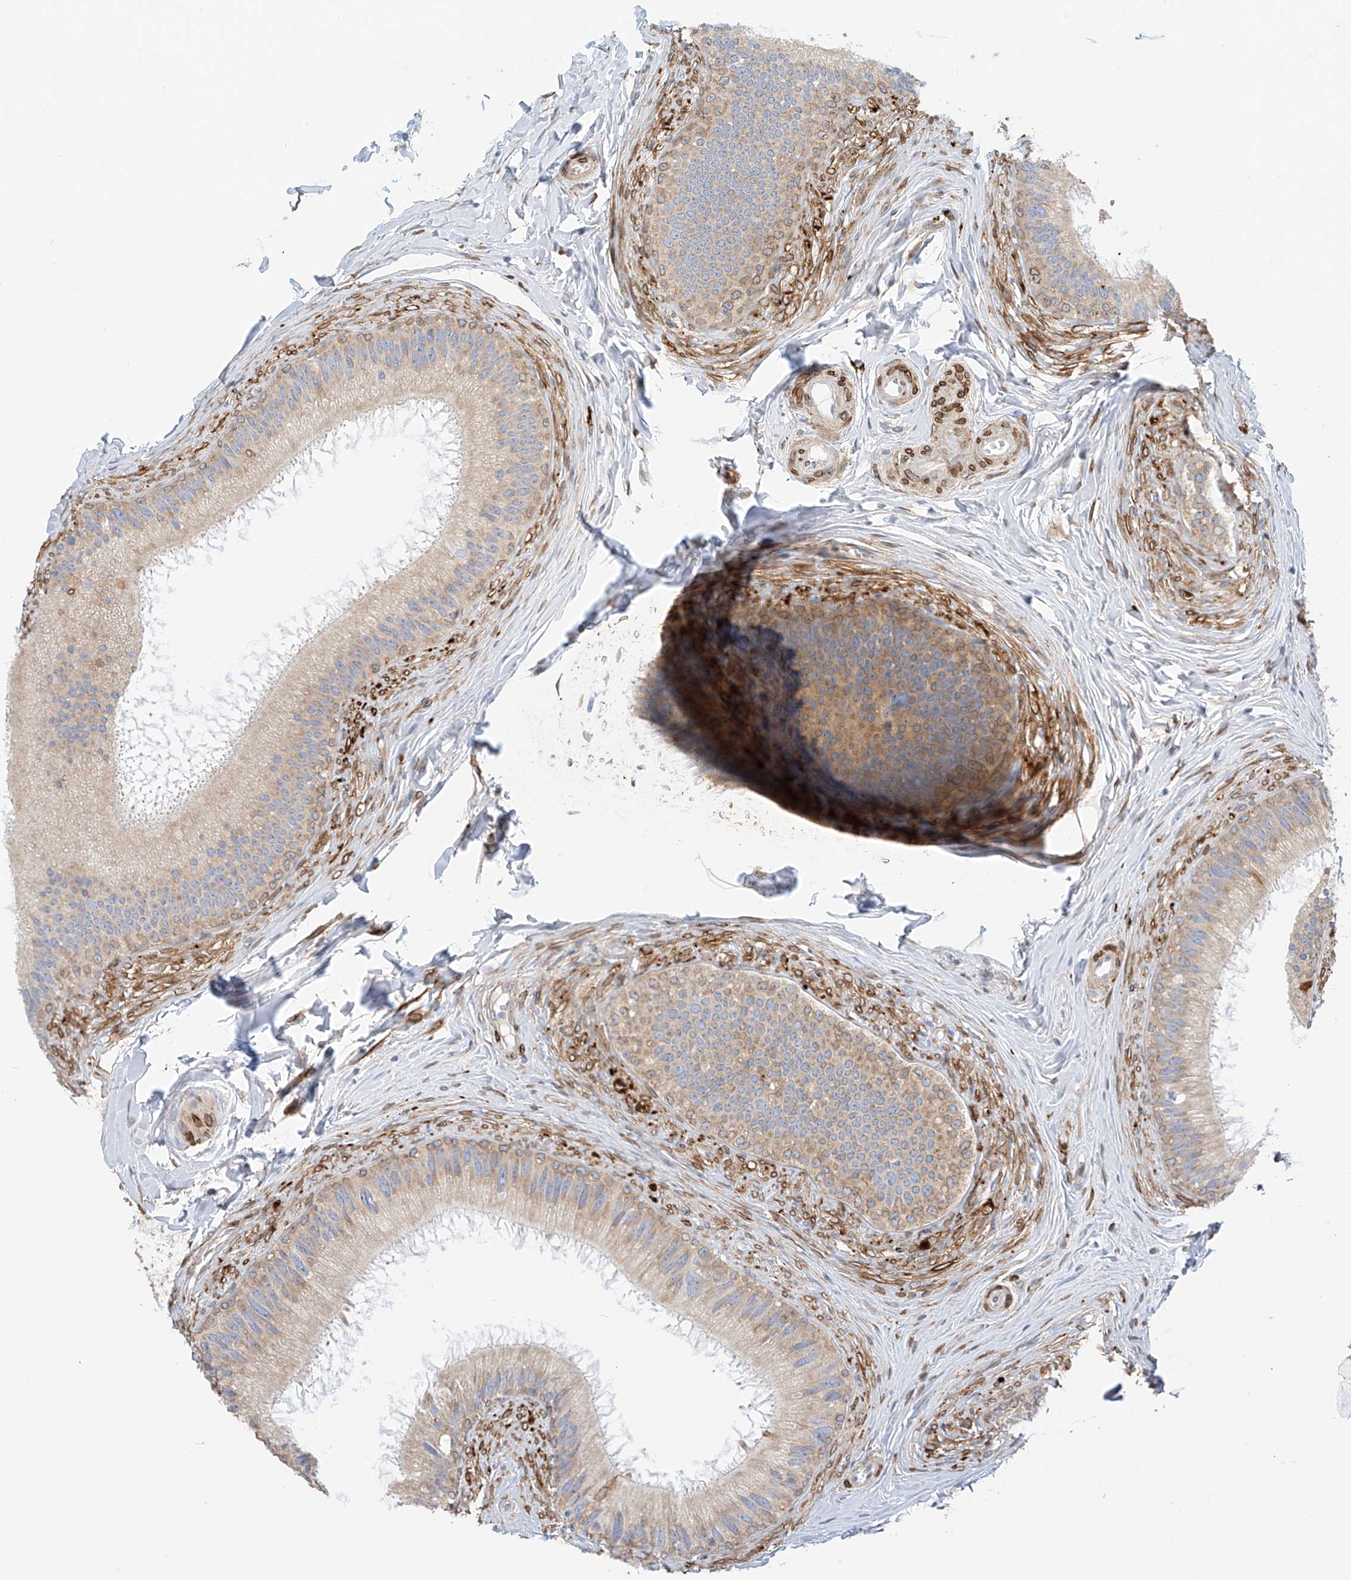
{"staining": {"intensity": "moderate", "quantity": "<25%", "location": "cytoplasmic/membranous"}, "tissue": "epididymis", "cell_type": "Glandular cells", "image_type": "normal", "snomed": [{"axis": "morphology", "description": "Normal tissue, NOS"}, {"axis": "topography", "description": "Epididymis"}], "caption": "Immunohistochemical staining of normal epididymis demonstrates moderate cytoplasmic/membranous protein expression in about <25% of glandular cells. Immunohistochemistry stains the protein in brown and the nuclei are stained blue.", "gene": "PCYOX1", "patient": {"sex": "male", "age": 27}}